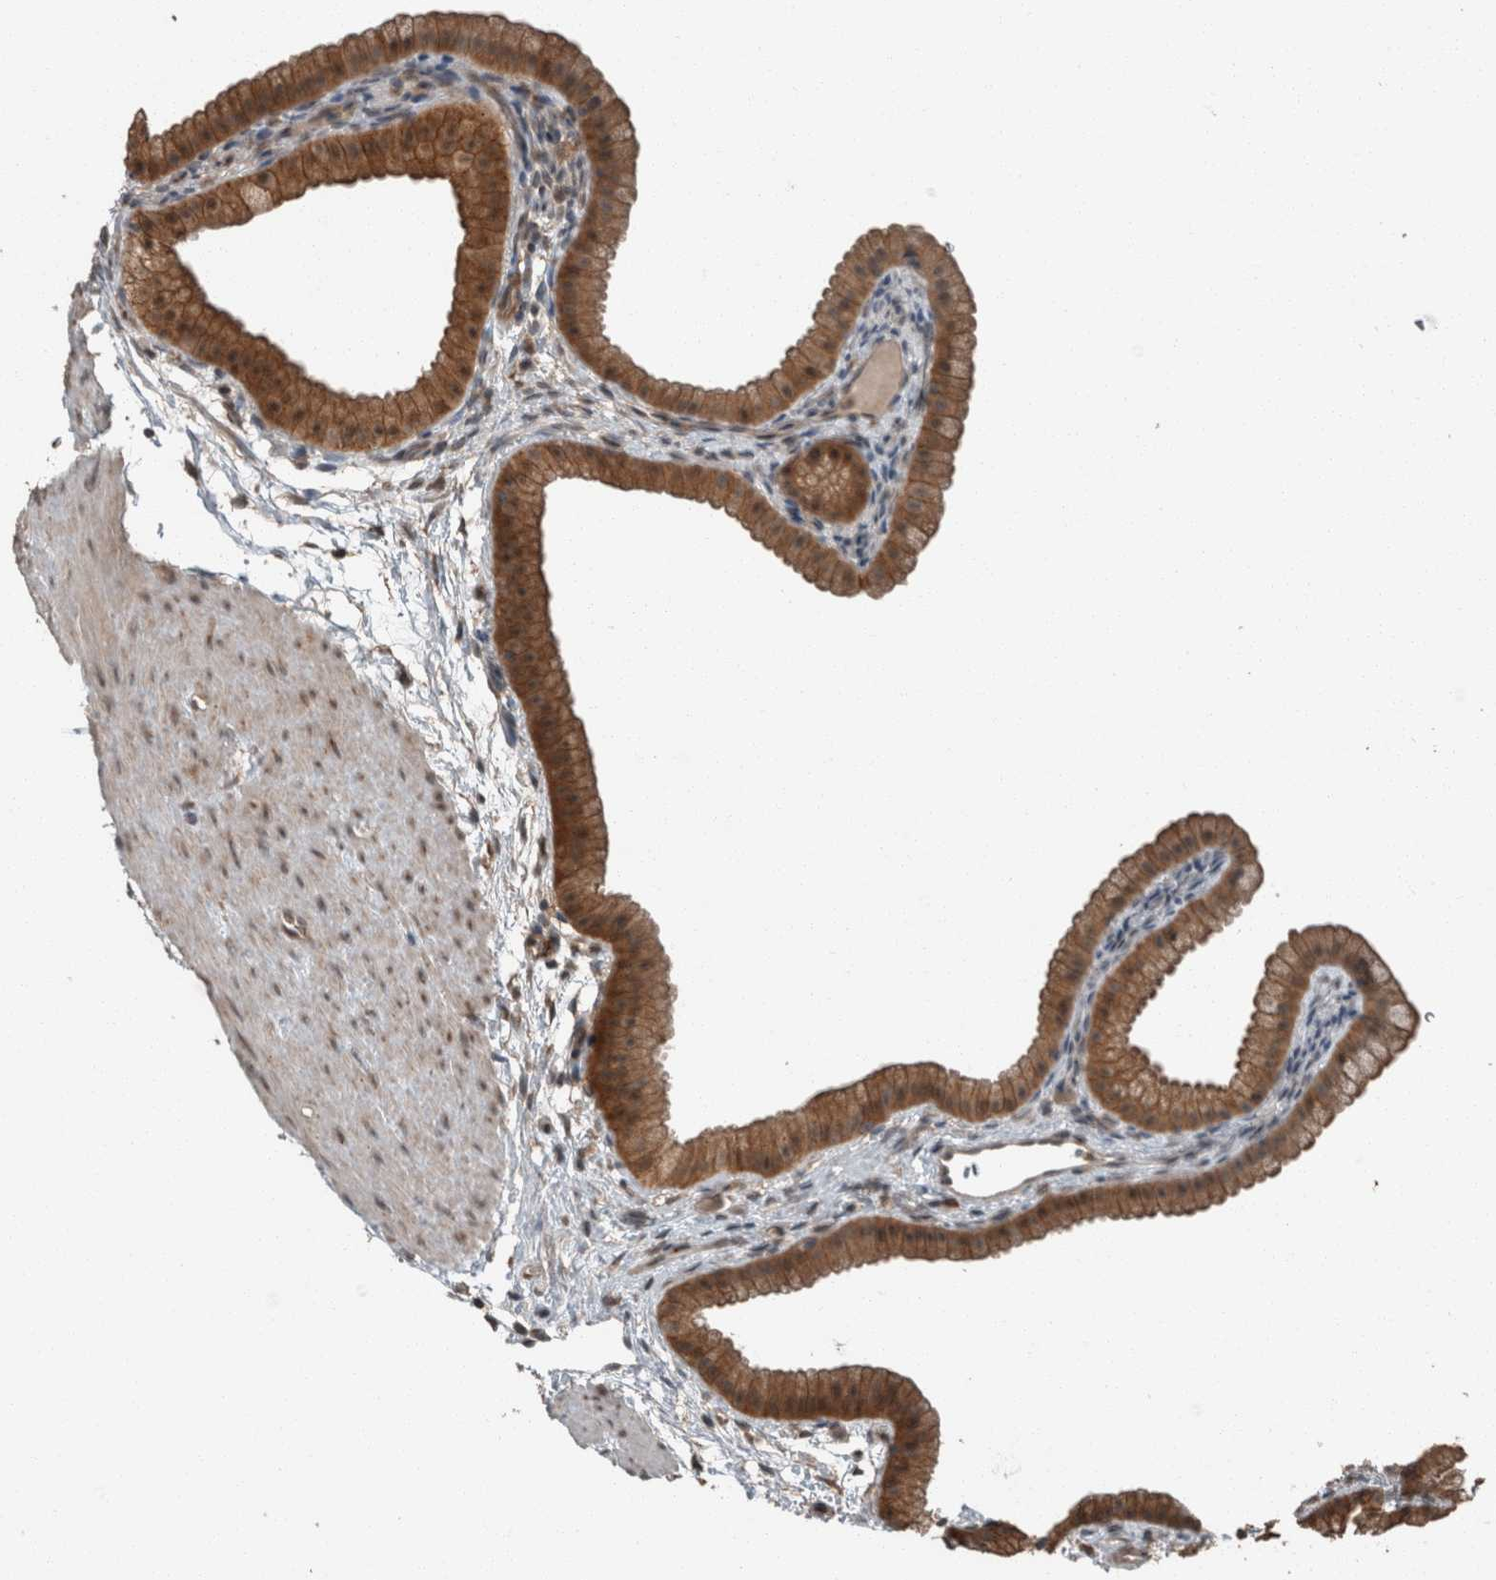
{"staining": {"intensity": "strong", "quantity": ">75%", "location": "cytoplasmic/membranous"}, "tissue": "gallbladder", "cell_type": "Glandular cells", "image_type": "normal", "snomed": [{"axis": "morphology", "description": "Normal tissue, NOS"}, {"axis": "topography", "description": "Gallbladder"}], "caption": "The micrograph reveals staining of unremarkable gallbladder, revealing strong cytoplasmic/membranous protein positivity (brown color) within glandular cells.", "gene": "MYO1E", "patient": {"sex": "female", "age": 64}}